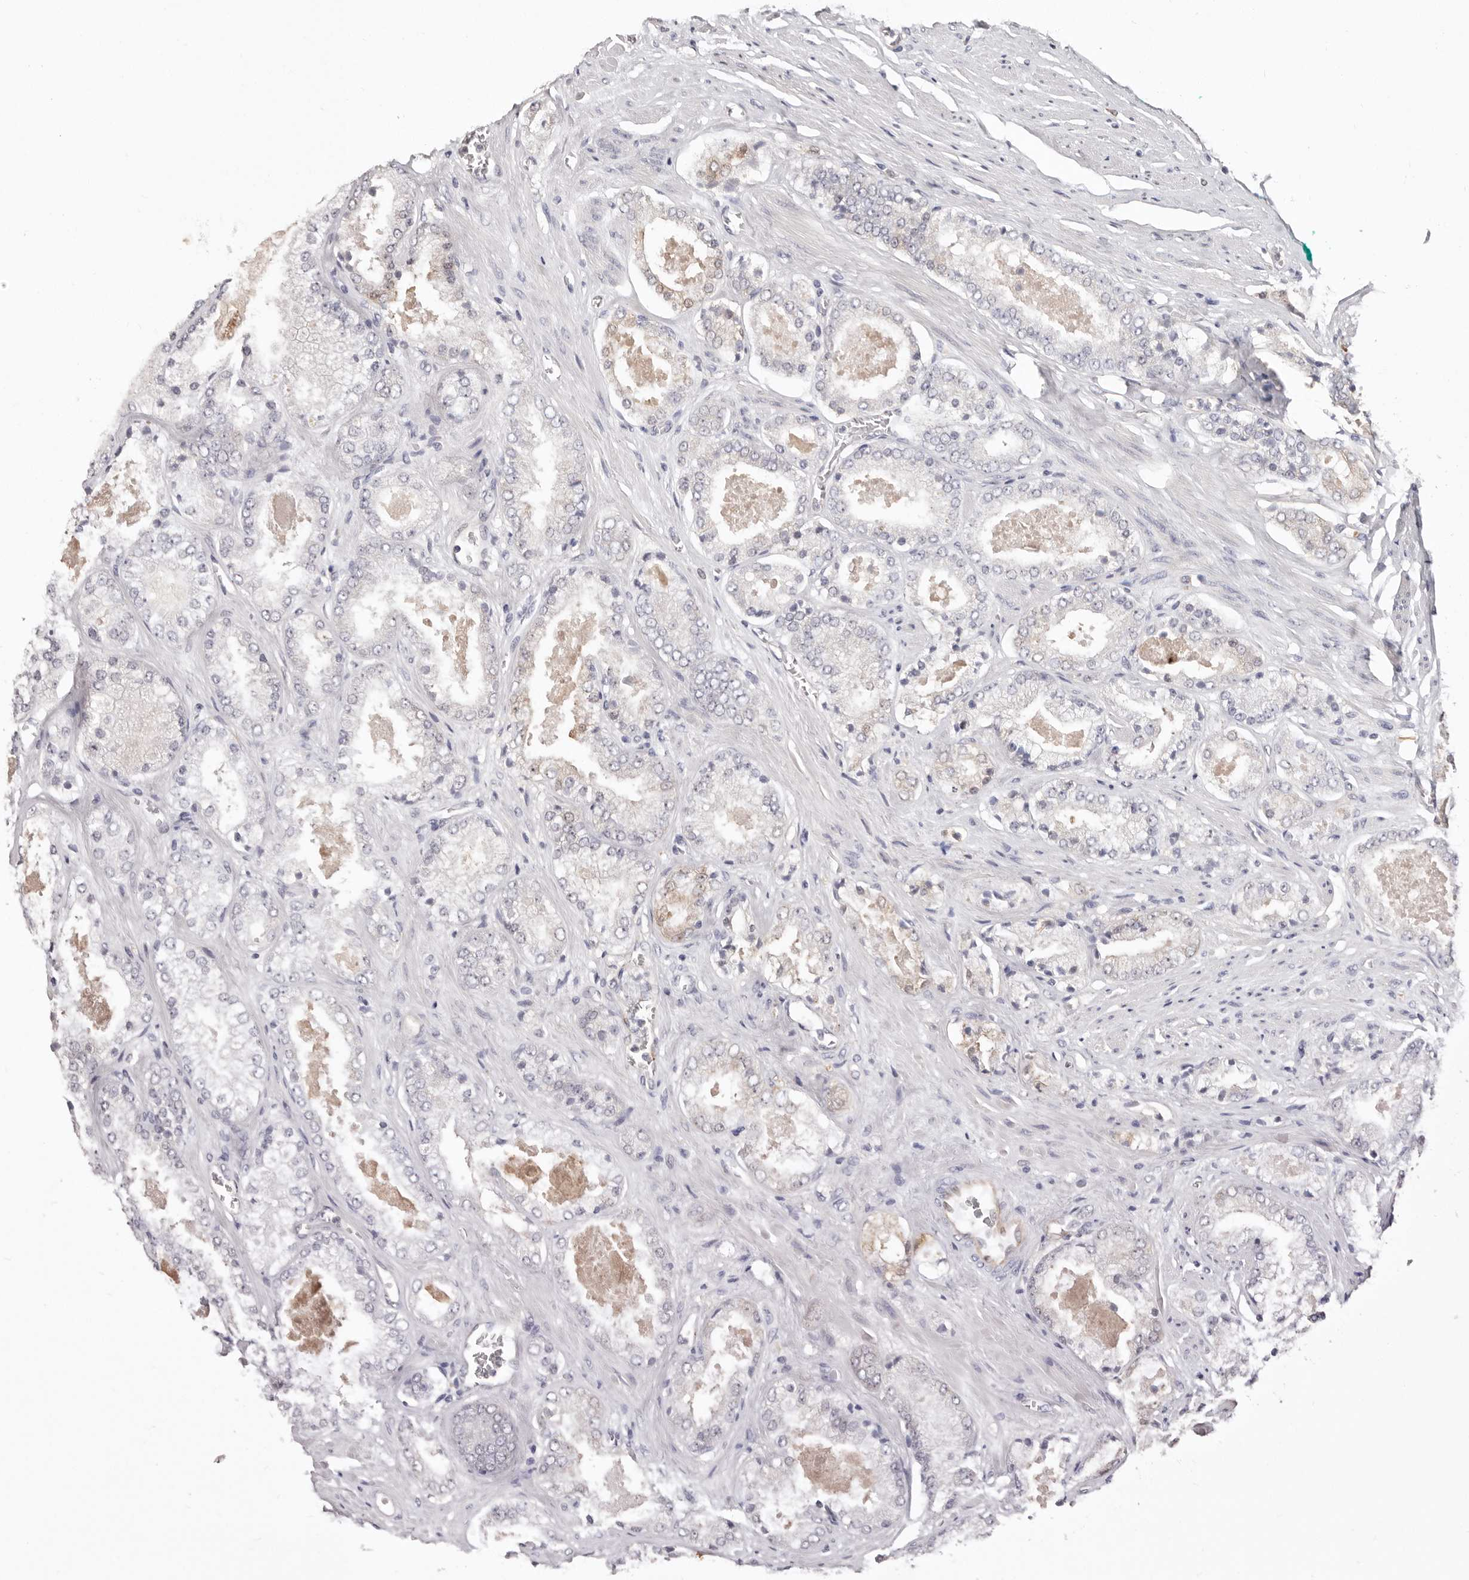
{"staining": {"intensity": "negative", "quantity": "none", "location": "none"}, "tissue": "prostate cancer", "cell_type": "Tumor cells", "image_type": "cancer", "snomed": [{"axis": "morphology", "description": "Adenocarcinoma, High grade"}, {"axis": "topography", "description": "Prostate"}], "caption": "A photomicrograph of prostate cancer stained for a protein demonstrates no brown staining in tumor cells.", "gene": "PKDCC", "patient": {"sex": "male", "age": 58}}